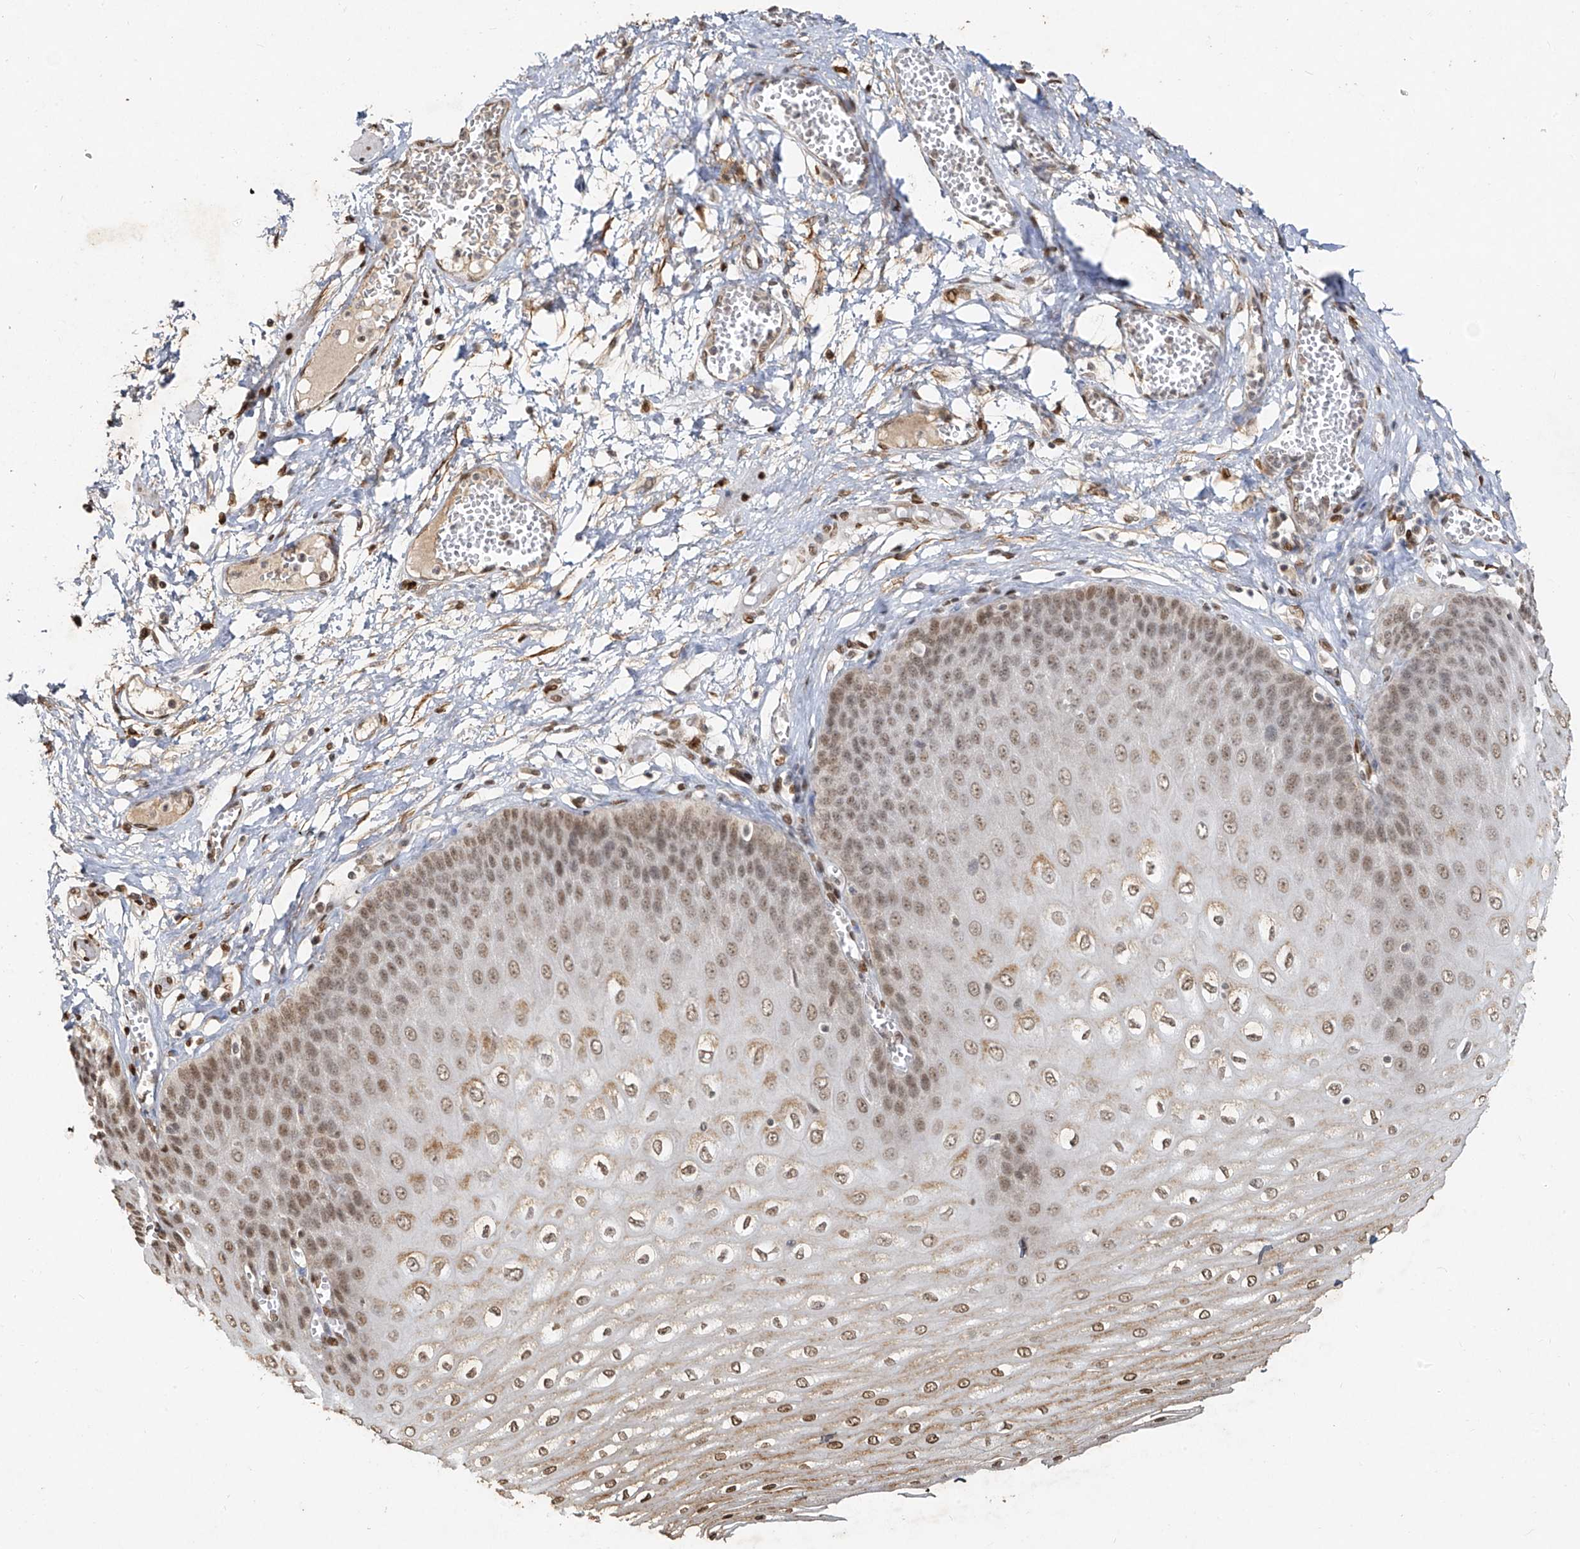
{"staining": {"intensity": "moderate", "quantity": ">75%", "location": "nuclear"}, "tissue": "esophagus", "cell_type": "Squamous epithelial cells", "image_type": "normal", "snomed": [{"axis": "morphology", "description": "Normal tissue, NOS"}, {"axis": "topography", "description": "Esophagus"}], "caption": "Immunohistochemical staining of unremarkable esophagus displays medium levels of moderate nuclear positivity in approximately >75% of squamous epithelial cells.", "gene": "ATRIP", "patient": {"sex": "male", "age": 60}}